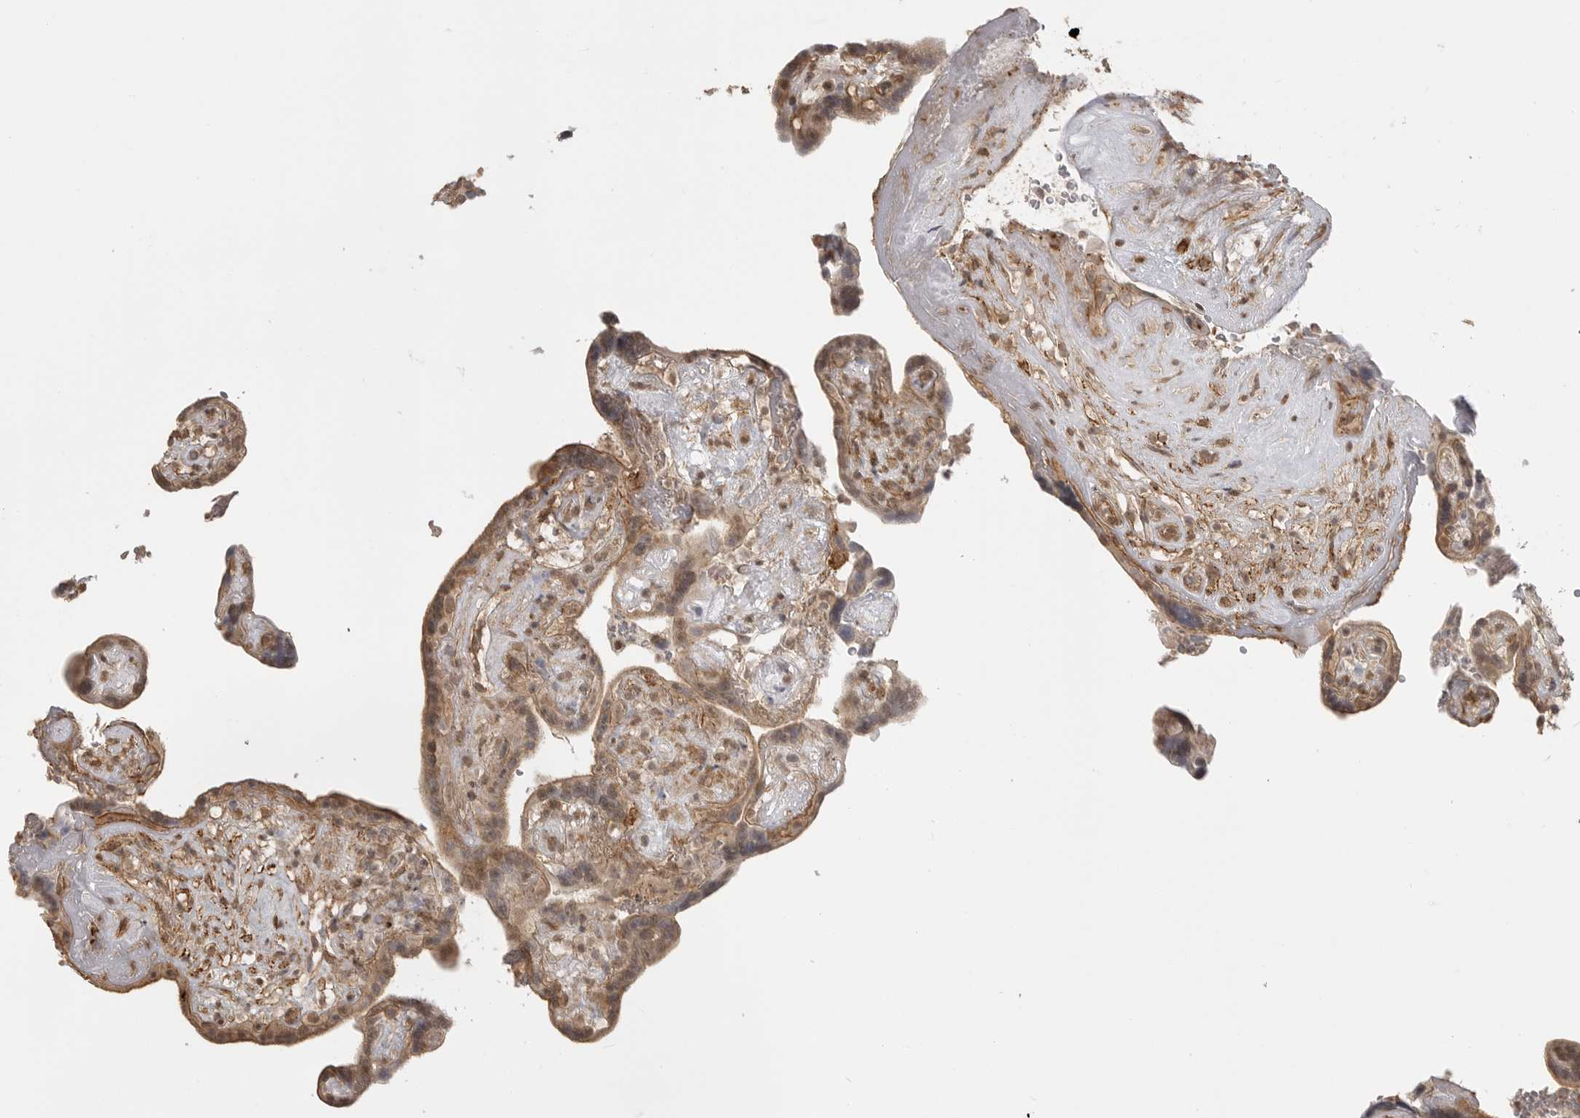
{"staining": {"intensity": "moderate", "quantity": ">75%", "location": "cytoplasmic/membranous,nuclear"}, "tissue": "placenta", "cell_type": "Decidual cells", "image_type": "normal", "snomed": [{"axis": "morphology", "description": "Normal tissue, NOS"}, {"axis": "topography", "description": "Placenta"}], "caption": "Benign placenta shows moderate cytoplasmic/membranous,nuclear expression in approximately >75% of decidual cells.", "gene": "GPC2", "patient": {"sex": "female", "age": 30}}